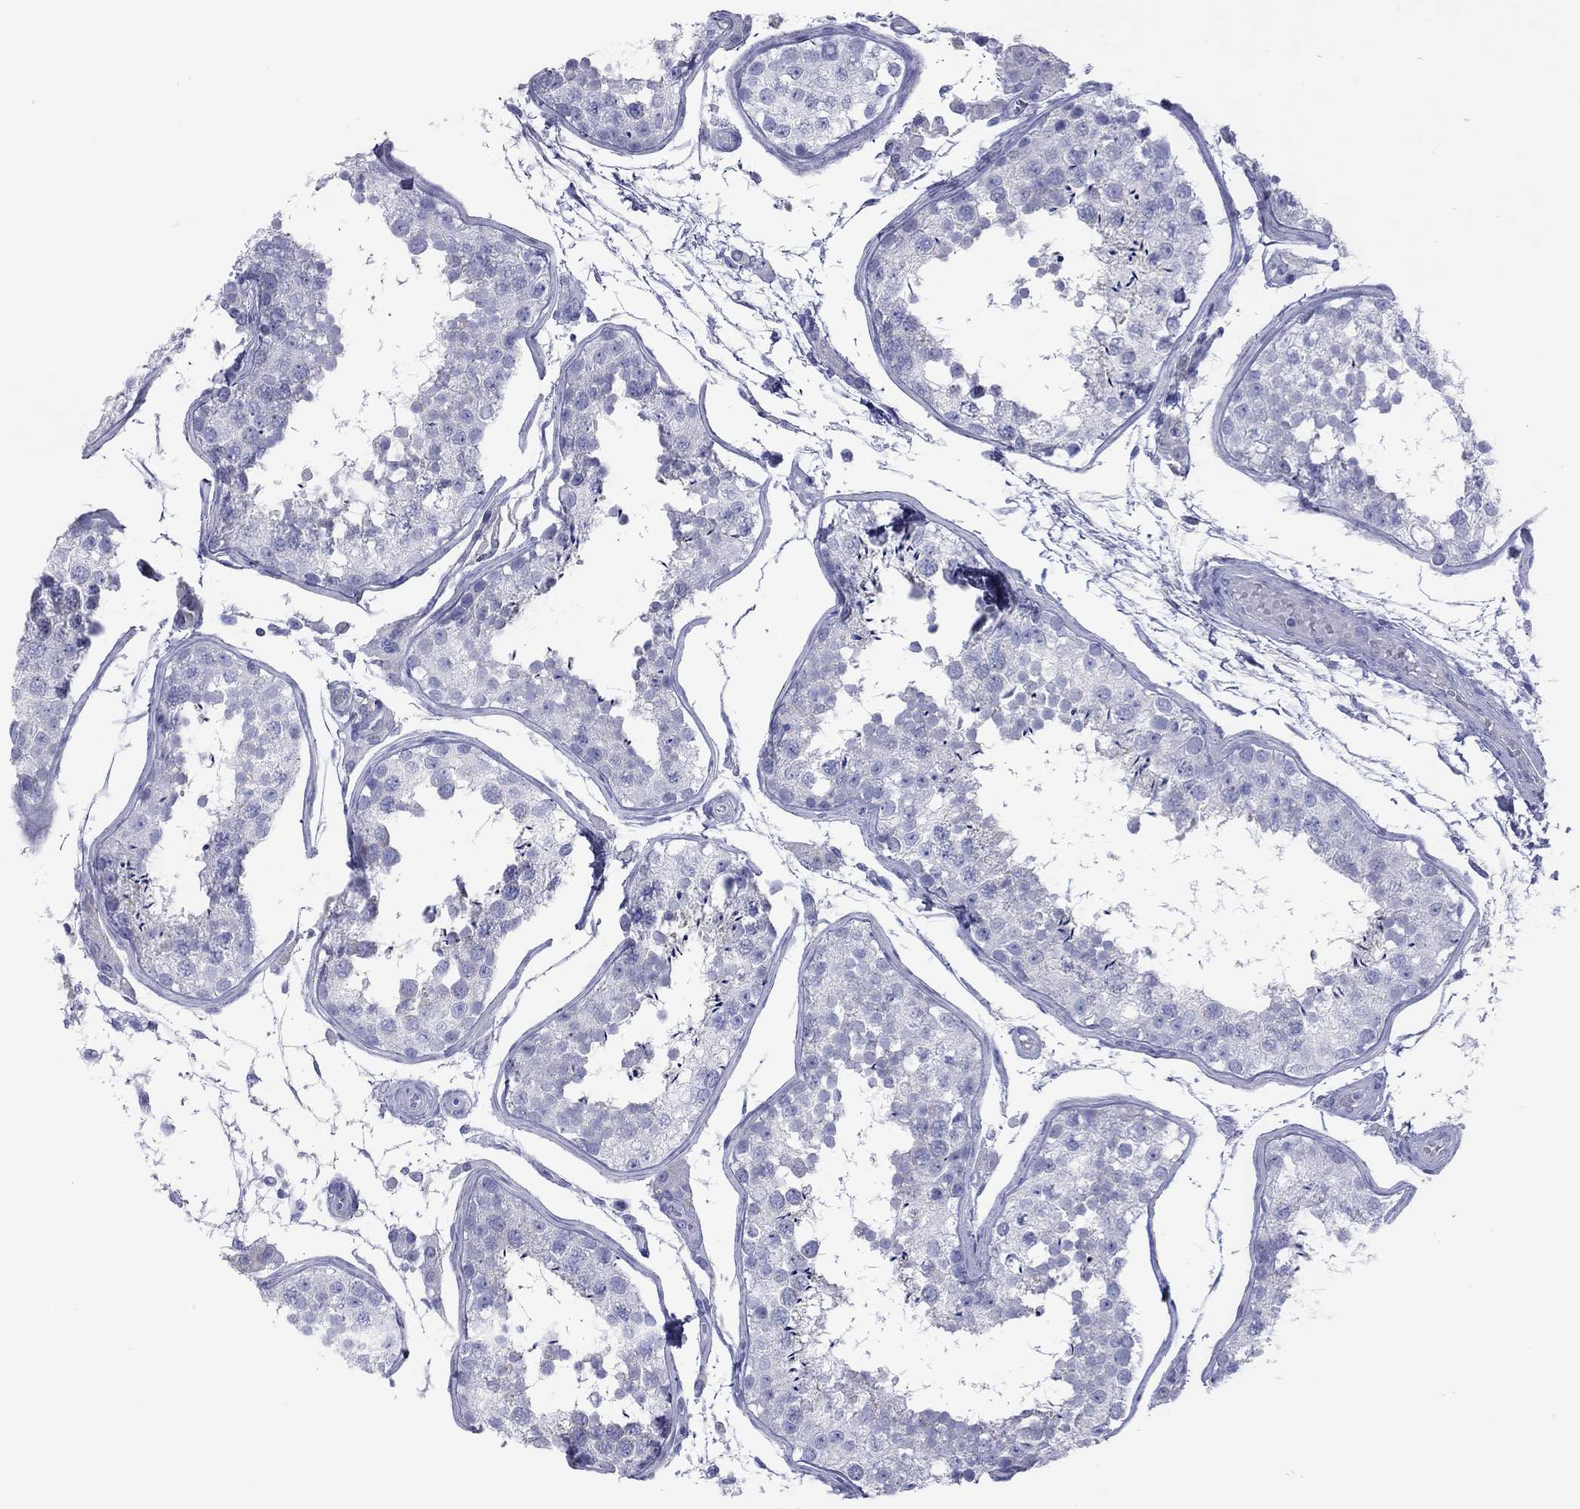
{"staining": {"intensity": "negative", "quantity": "none", "location": "none"}, "tissue": "testis", "cell_type": "Cells in seminiferous ducts", "image_type": "normal", "snomed": [{"axis": "morphology", "description": "Normal tissue, NOS"}, {"axis": "topography", "description": "Testis"}], "caption": "IHC photomicrograph of unremarkable testis: testis stained with DAB (3,3'-diaminobenzidine) demonstrates no significant protein expression in cells in seminiferous ducts.", "gene": "VSIG10", "patient": {"sex": "male", "age": 29}}